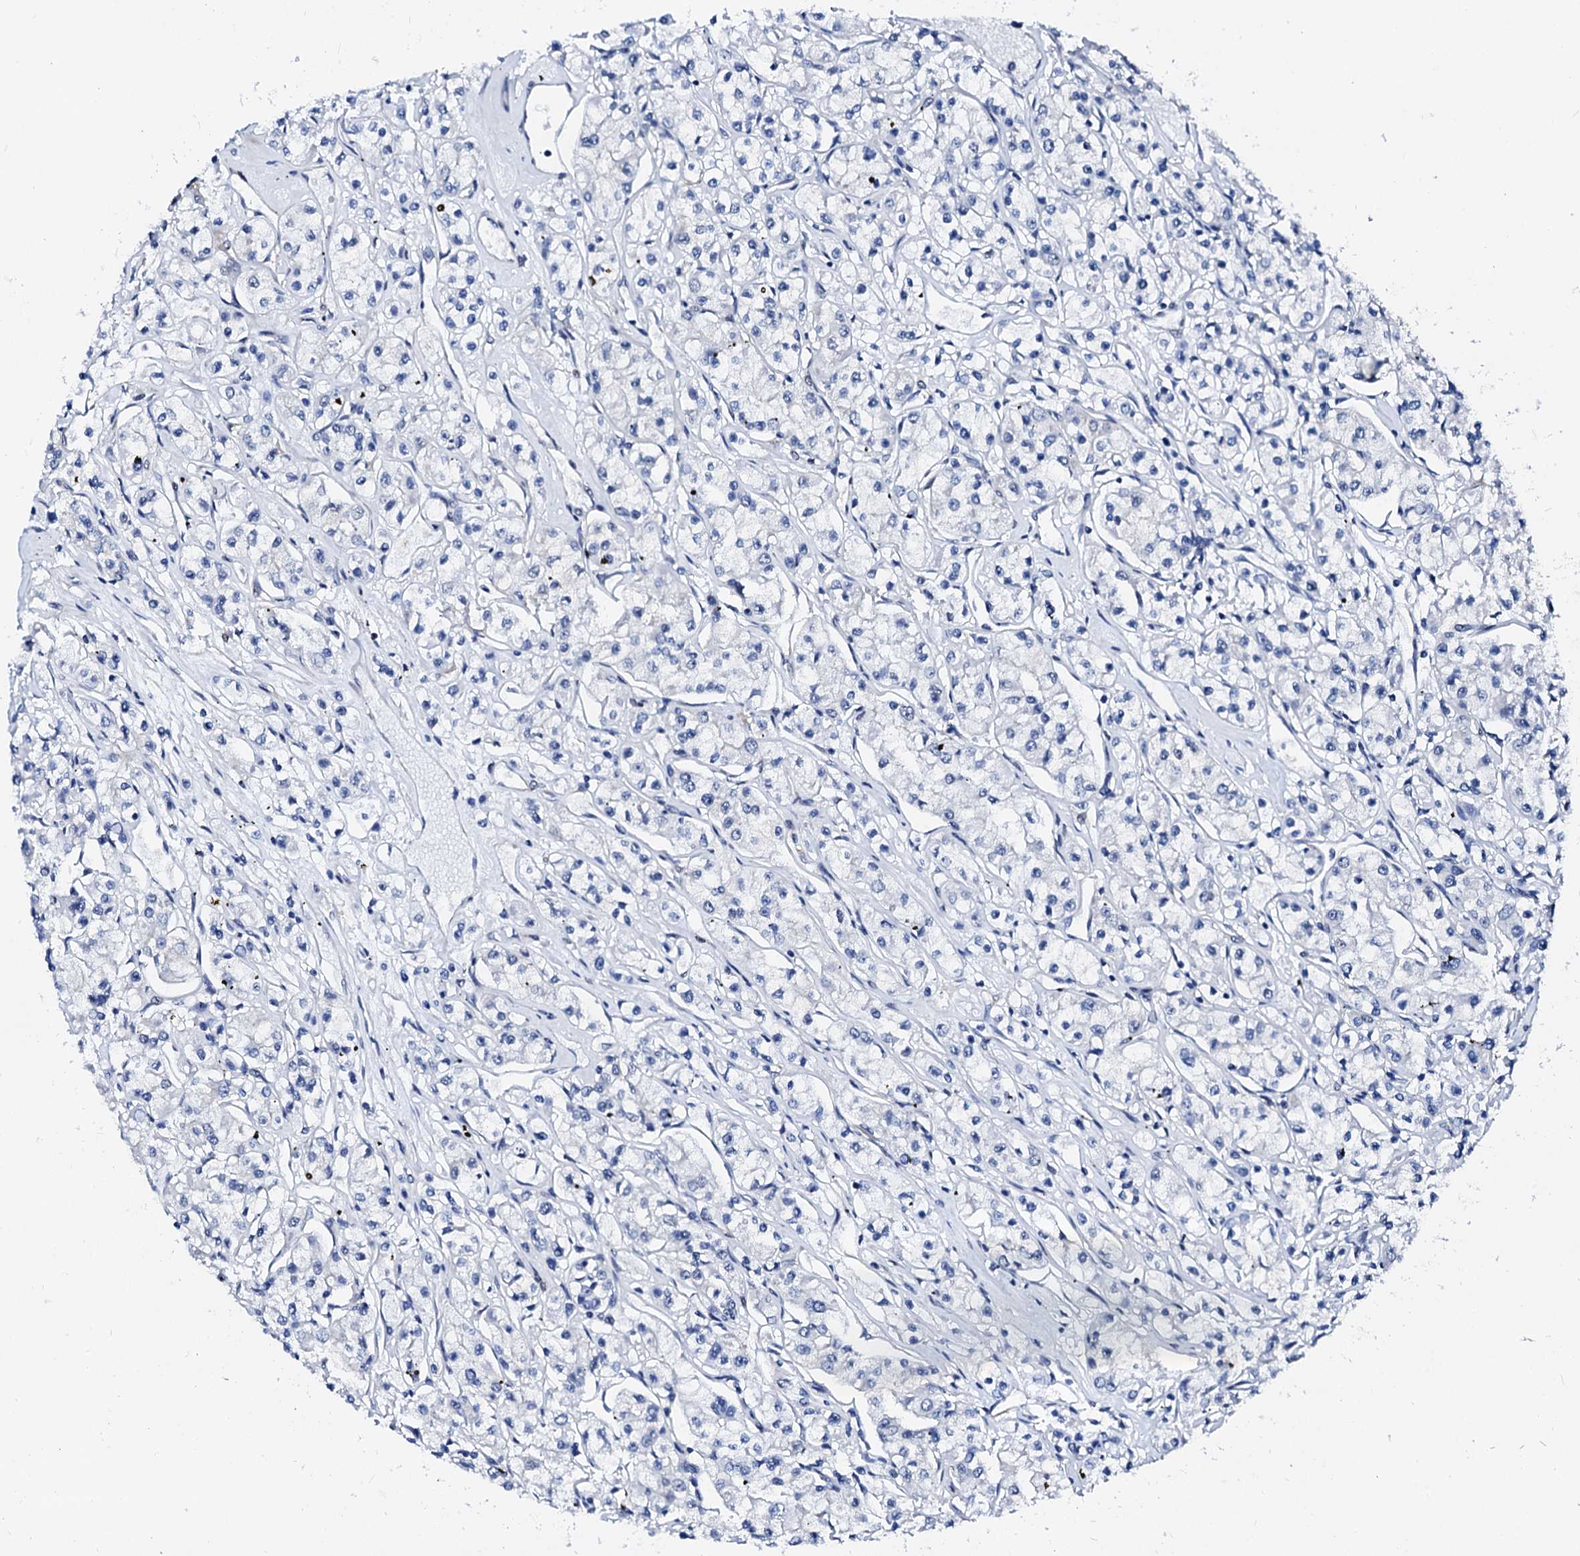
{"staining": {"intensity": "negative", "quantity": "none", "location": "none"}, "tissue": "renal cancer", "cell_type": "Tumor cells", "image_type": "cancer", "snomed": [{"axis": "morphology", "description": "Adenocarcinoma, NOS"}, {"axis": "topography", "description": "Kidney"}], "caption": "High power microscopy micrograph of an immunohistochemistry (IHC) micrograph of renal adenocarcinoma, revealing no significant expression in tumor cells. The staining was performed using DAB to visualize the protein expression in brown, while the nuclei were stained in blue with hematoxylin (Magnification: 20x).", "gene": "CSN2", "patient": {"sex": "female", "age": 59}}